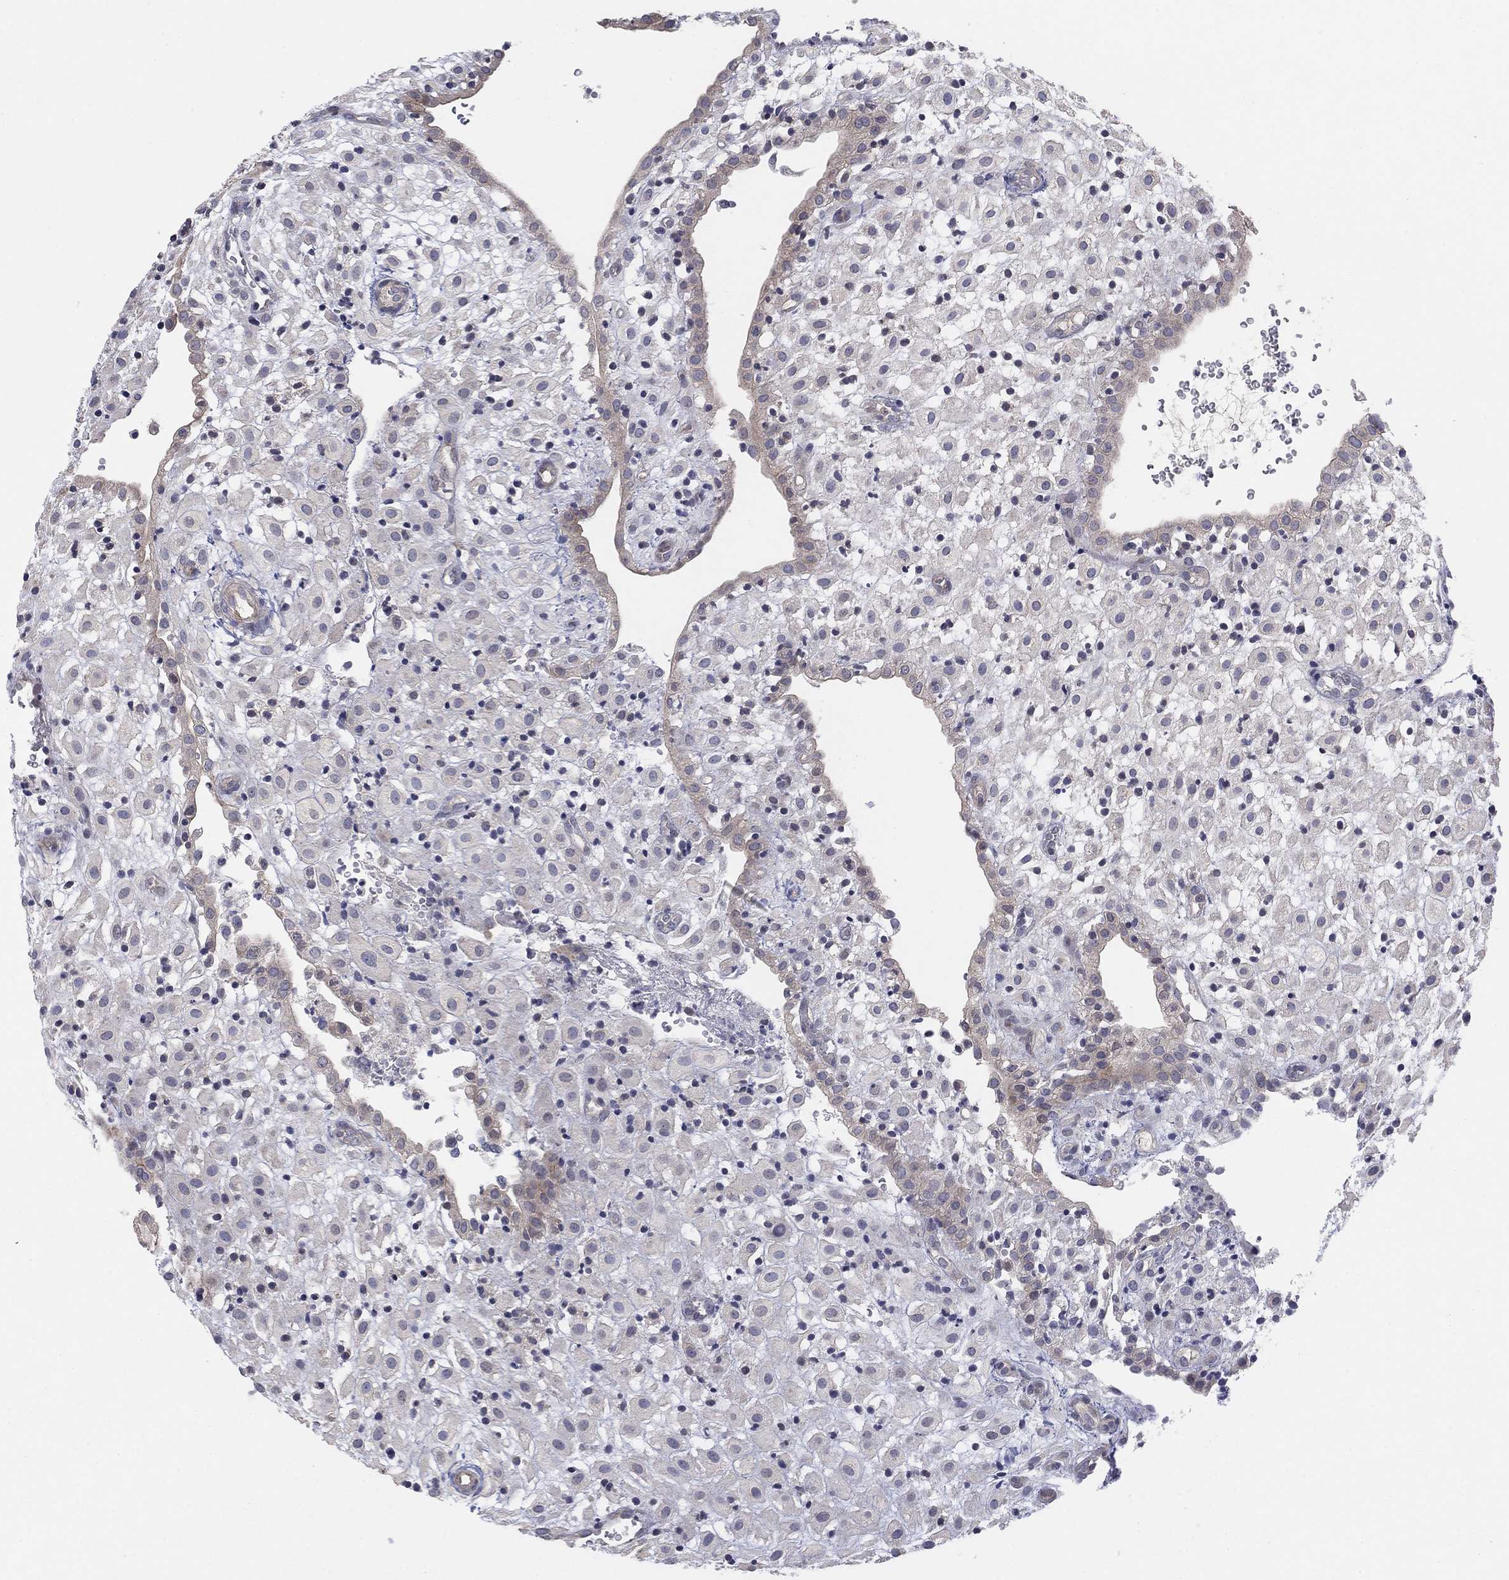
{"staining": {"intensity": "negative", "quantity": "none", "location": "none"}, "tissue": "placenta", "cell_type": "Decidual cells", "image_type": "normal", "snomed": [{"axis": "morphology", "description": "Normal tissue, NOS"}, {"axis": "topography", "description": "Placenta"}], "caption": "A high-resolution photomicrograph shows IHC staining of unremarkable placenta, which demonstrates no significant staining in decidual cells.", "gene": "AMN1", "patient": {"sex": "female", "age": 24}}